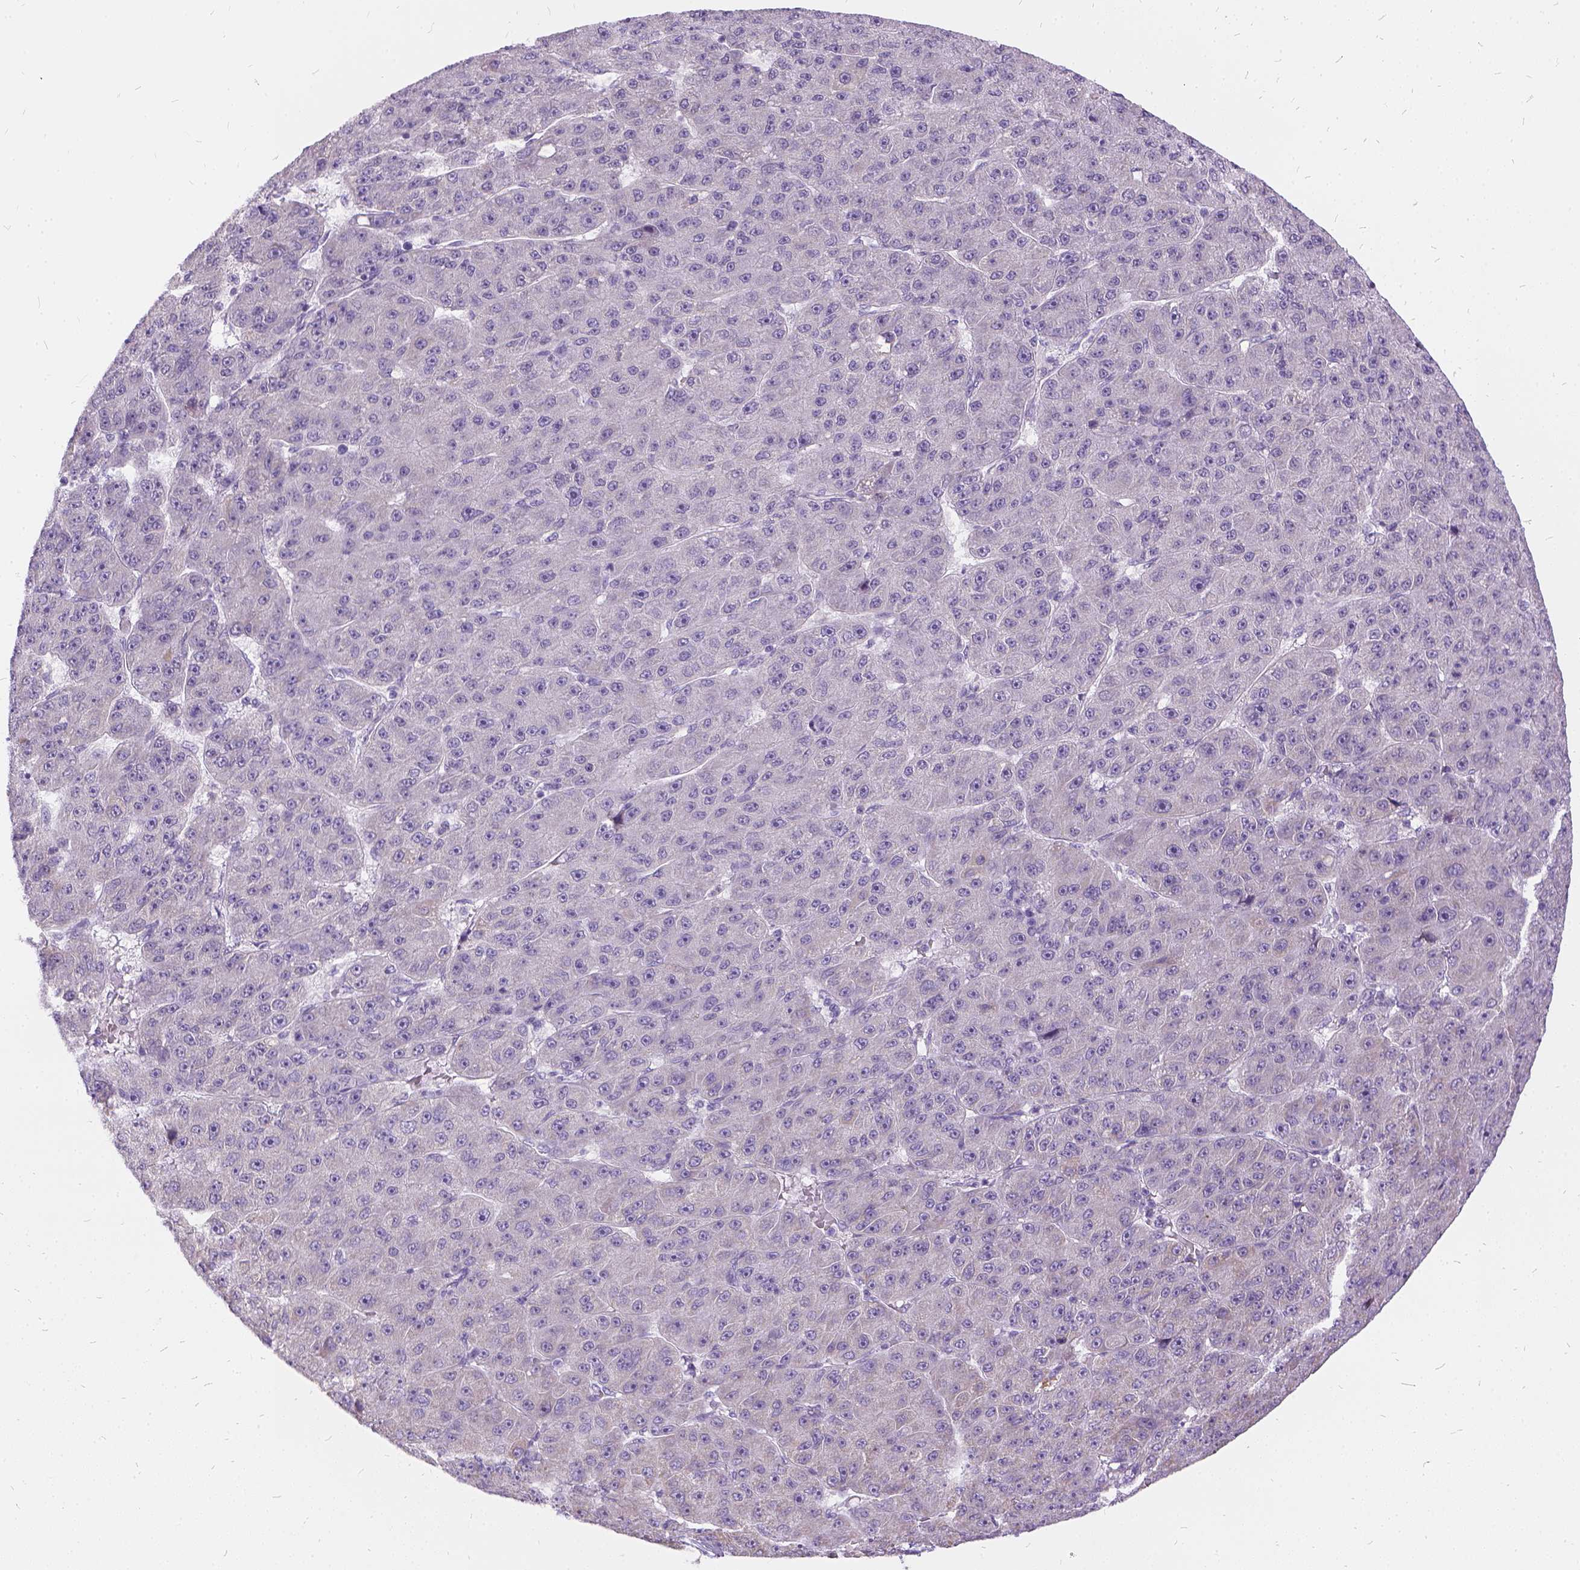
{"staining": {"intensity": "negative", "quantity": "none", "location": "none"}, "tissue": "liver cancer", "cell_type": "Tumor cells", "image_type": "cancer", "snomed": [{"axis": "morphology", "description": "Carcinoma, Hepatocellular, NOS"}, {"axis": "topography", "description": "Liver"}], "caption": "Immunohistochemistry photomicrograph of hepatocellular carcinoma (liver) stained for a protein (brown), which shows no positivity in tumor cells.", "gene": "FDX1", "patient": {"sex": "male", "age": 67}}